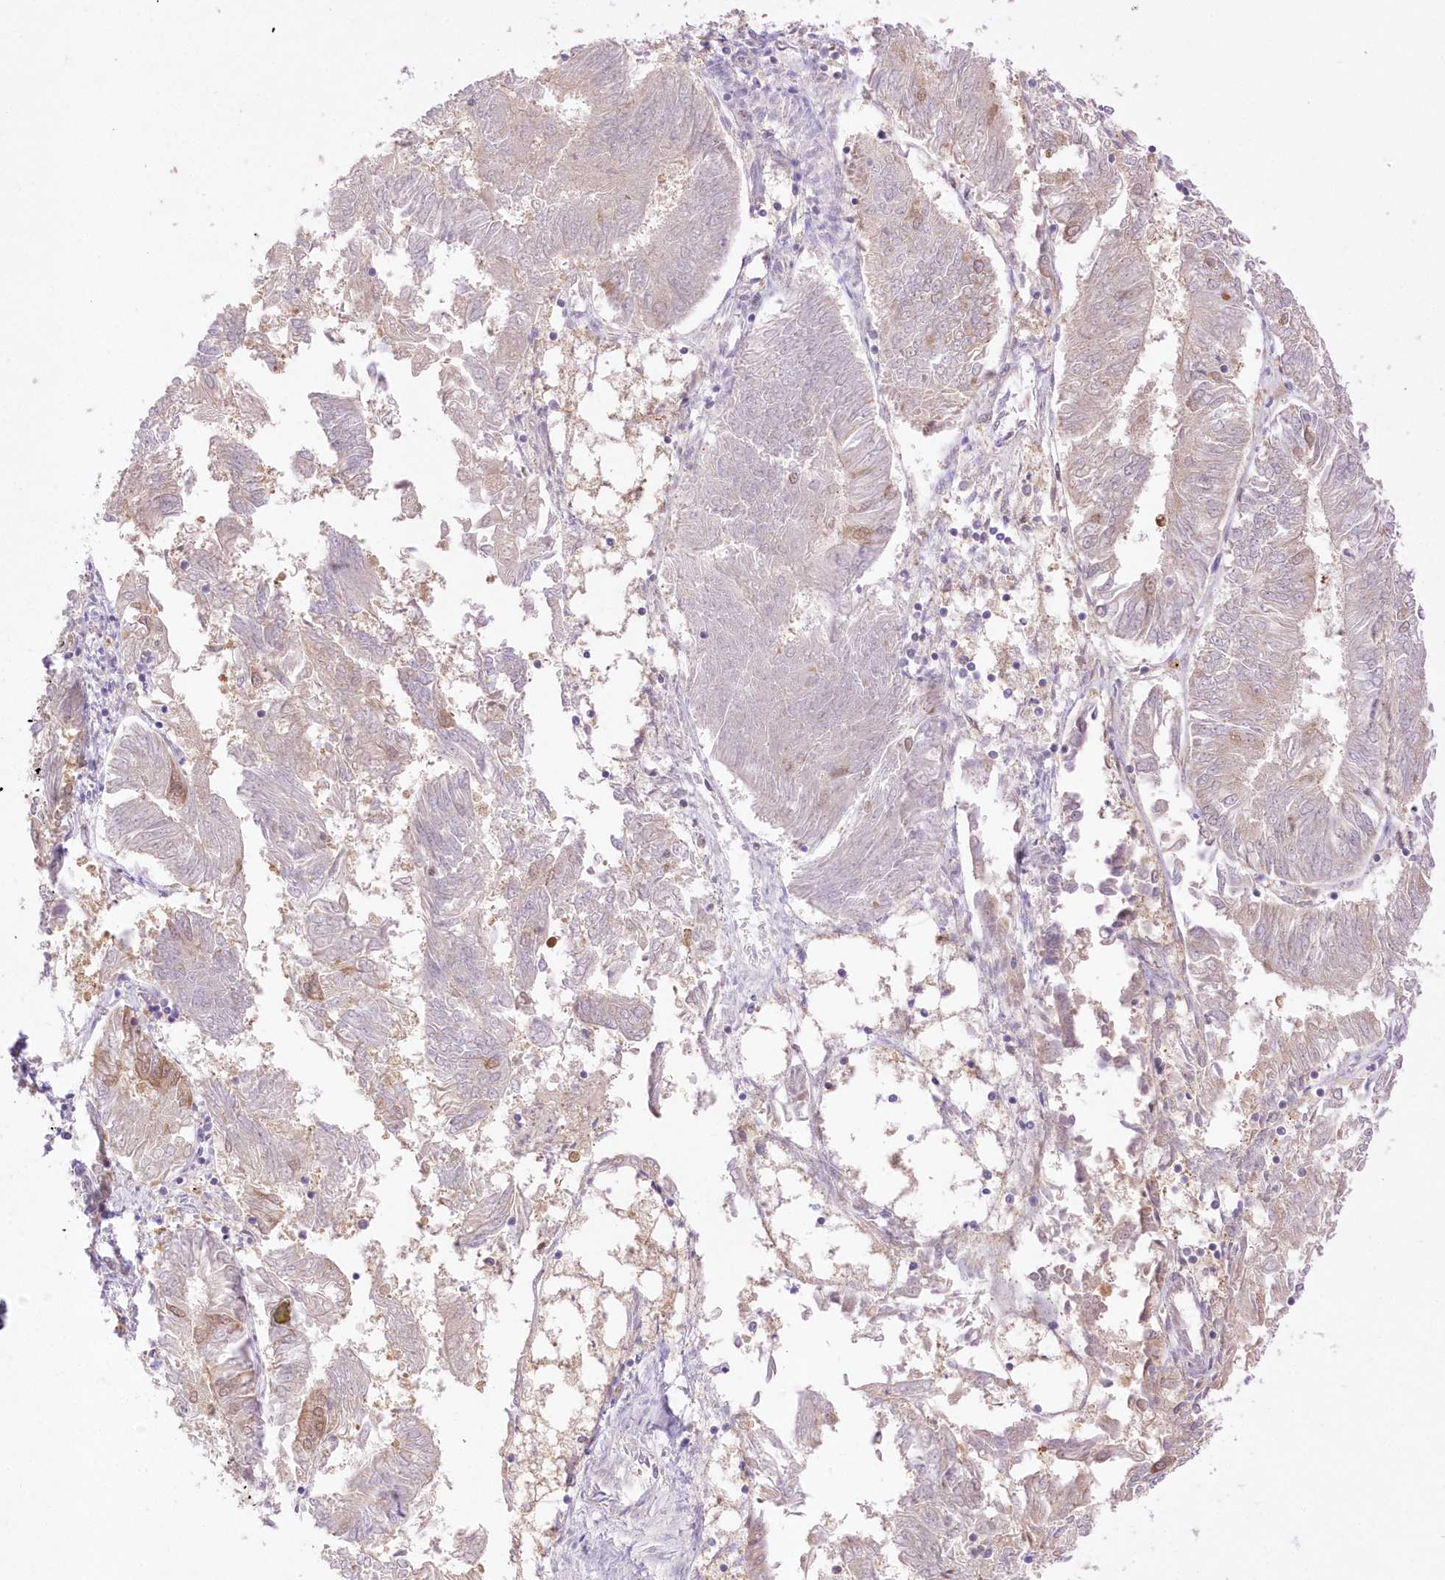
{"staining": {"intensity": "weak", "quantity": "<25%", "location": "cytoplasmic/membranous"}, "tissue": "endometrial cancer", "cell_type": "Tumor cells", "image_type": "cancer", "snomed": [{"axis": "morphology", "description": "Adenocarcinoma, NOS"}, {"axis": "topography", "description": "Endometrium"}], "caption": "Immunohistochemistry (IHC) image of human endometrial cancer (adenocarcinoma) stained for a protein (brown), which shows no positivity in tumor cells. (Brightfield microscopy of DAB immunohistochemistry at high magnification).", "gene": "RNPEP", "patient": {"sex": "female", "age": 58}}